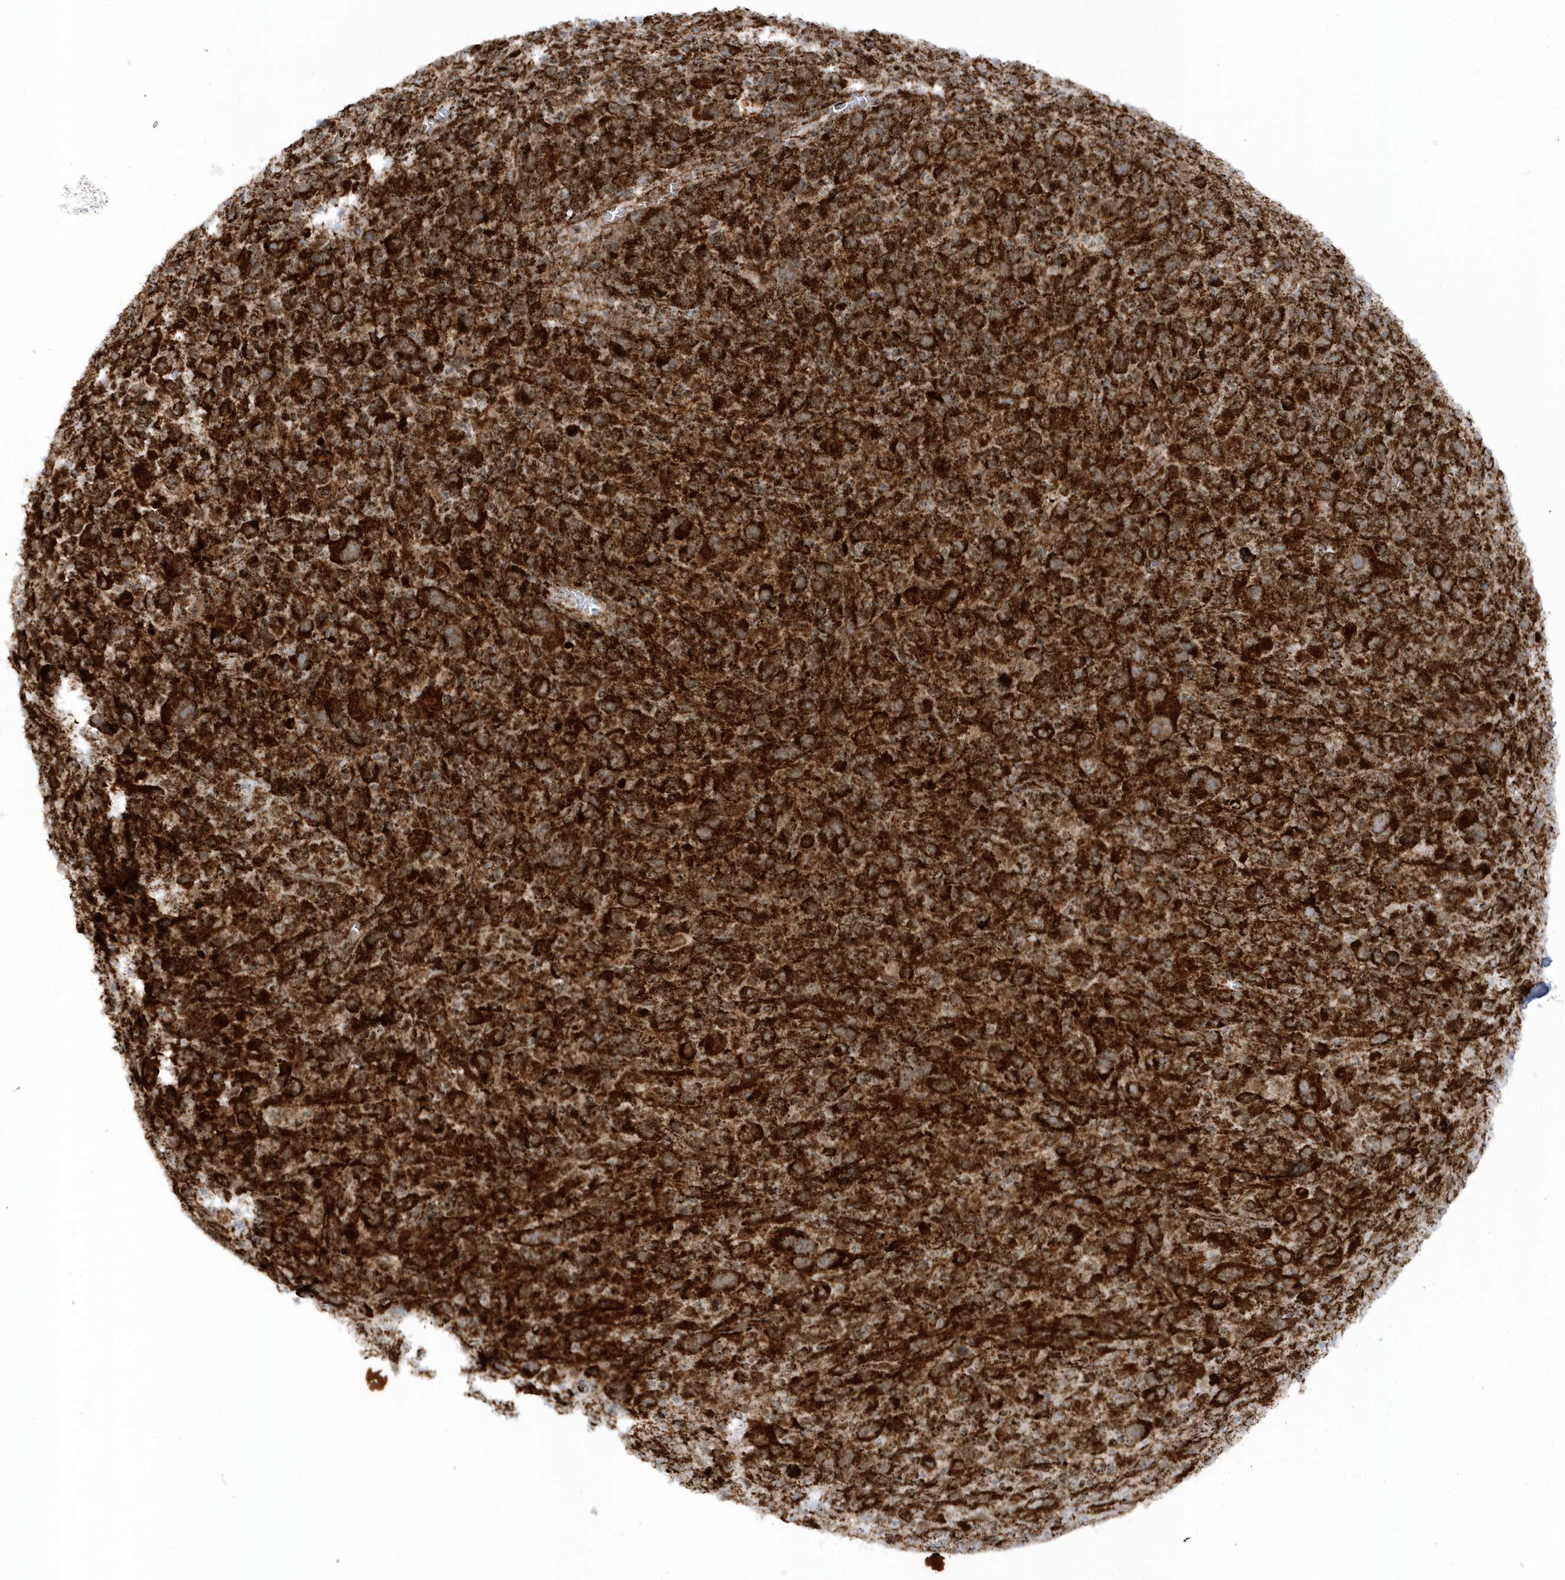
{"staining": {"intensity": "strong", "quantity": ">75%", "location": "cytoplasmic/membranous"}, "tissue": "melanoma", "cell_type": "Tumor cells", "image_type": "cancer", "snomed": [{"axis": "morphology", "description": "Malignant melanoma, Metastatic site"}, {"axis": "topography", "description": "Skin"}], "caption": "IHC (DAB (3,3'-diaminobenzidine)) staining of melanoma reveals strong cytoplasmic/membranous protein staining in about >75% of tumor cells. The staining was performed using DAB, with brown indicating positive protein expression. Nuclei are stained blue with hematoxylin.", "gene": "CRY2", "patient": {"sex": "female", "age": 56}}